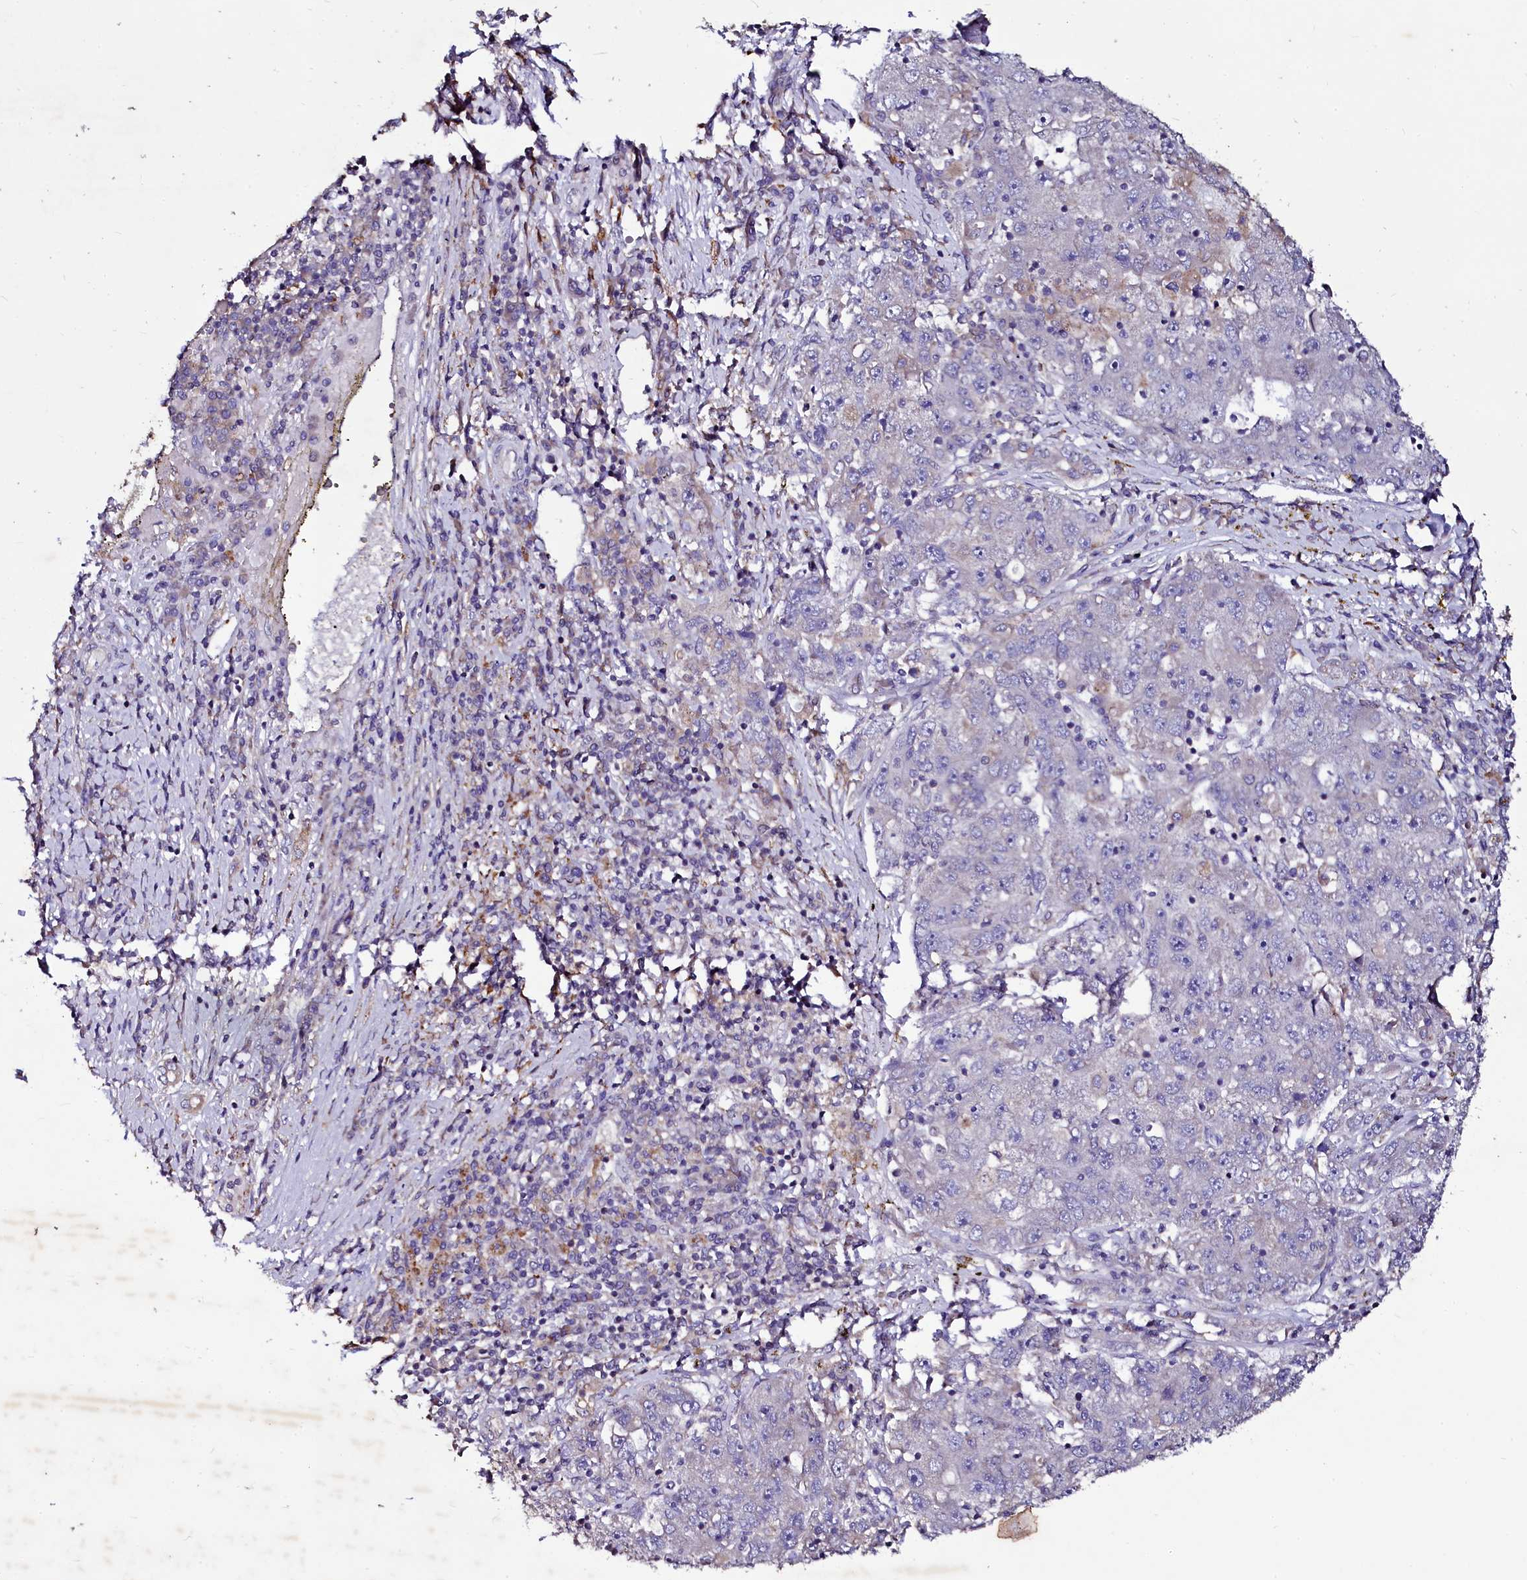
{"staining": {"intensity": "negative", "quantity": "none", "location": "none"}, "tissue": "liver cancer", "cell_type": "Tumor cells", "image_type": "cancer", "snomed": [{"axis": "morphology", "description": "Carcinoma, Hepatocellular, NOS"}, {"axis": "topography", "description": "Liver"}], "caption": "Tumor cells show no significant expression in liver cancer (hepatocellular carcinoma).", "gene": "SELENOT", "patient": {"sex": "male", "age": 49}}